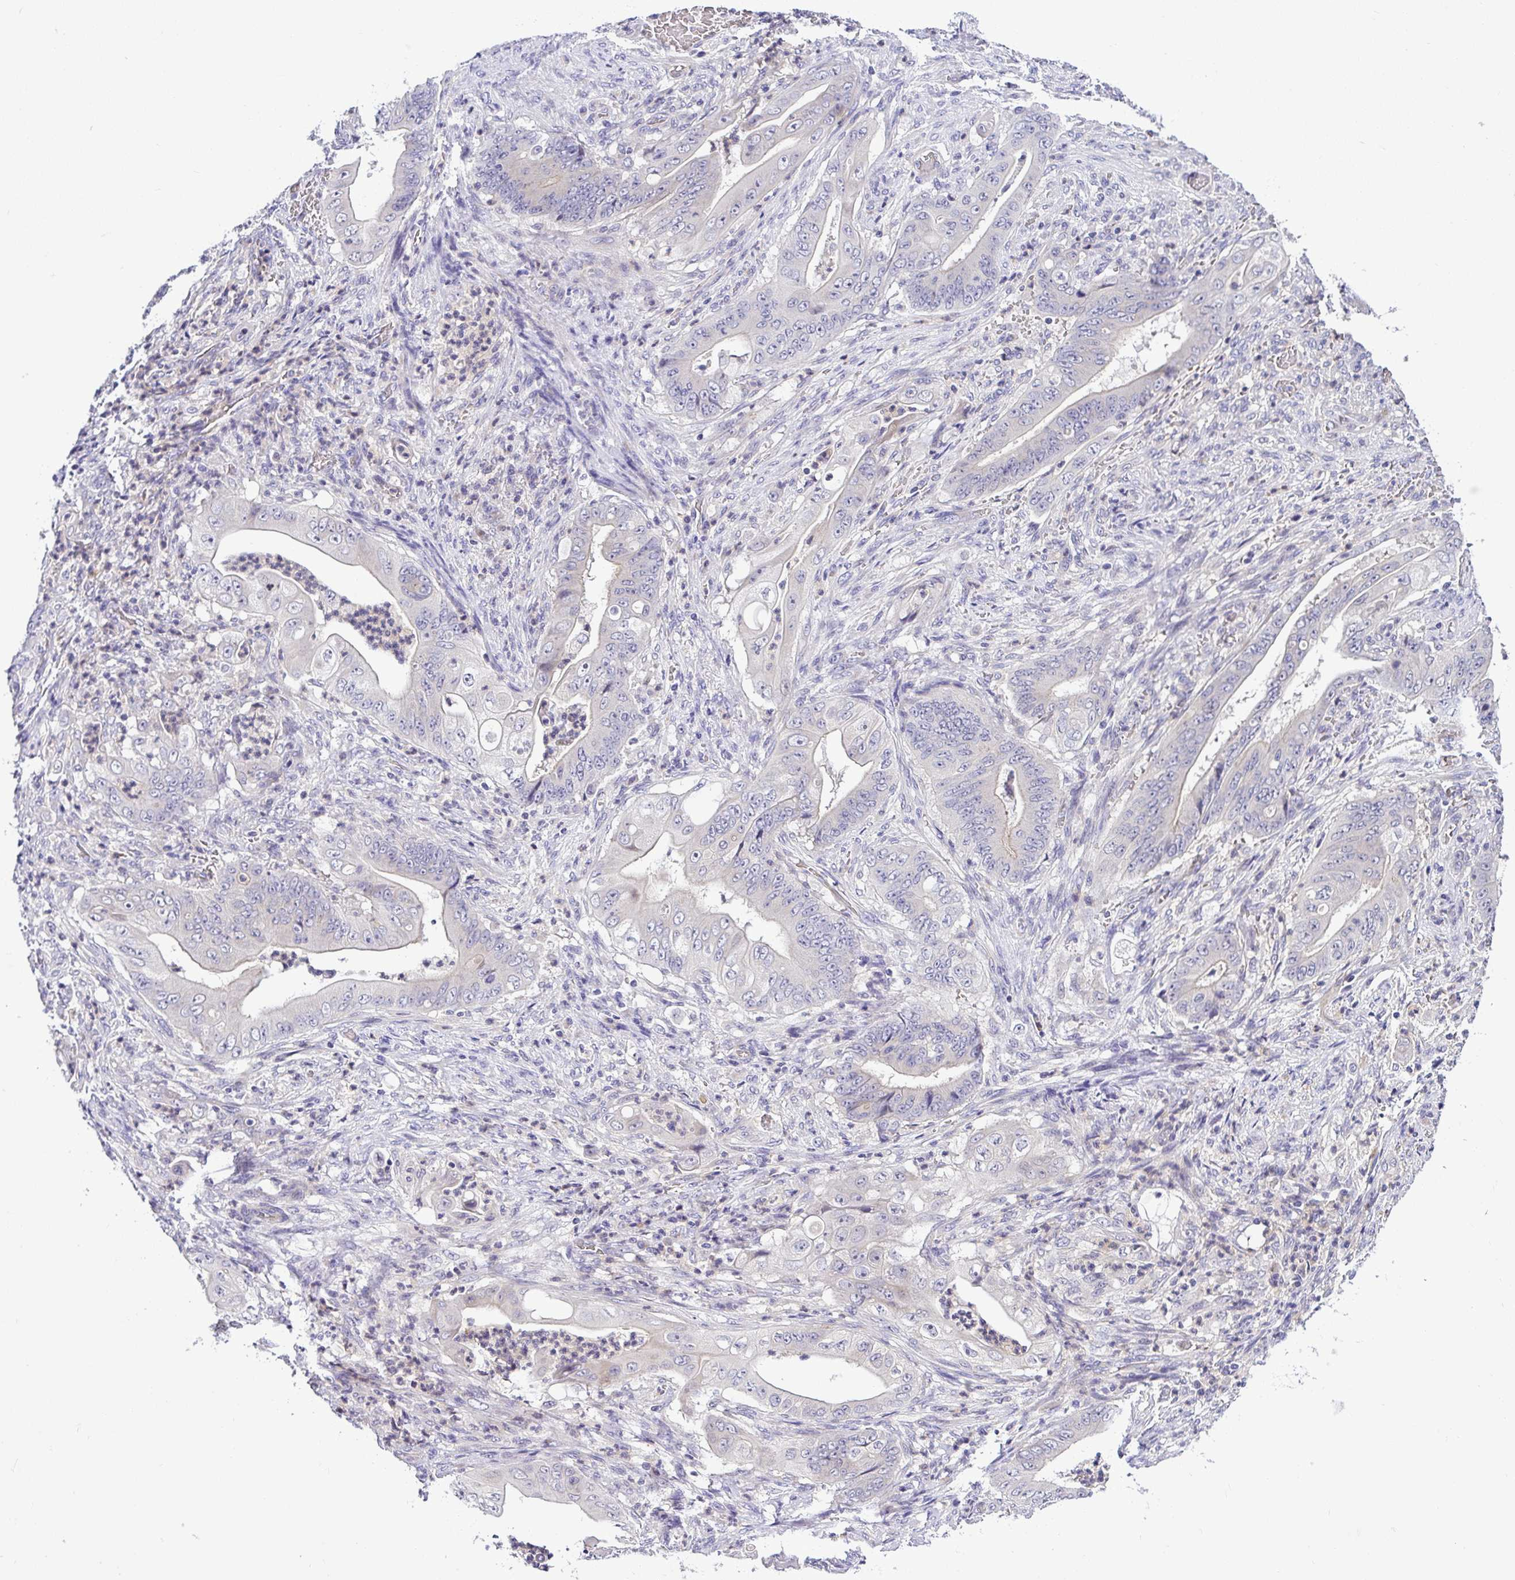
{"staining": {"intensity": "negative", "quantity": "none", "location": "none"}, "tissue": "stomach cancer", "cell_type": "Tumor cells", "image_type": "cancer", "snomed": [{"axis": "morphology", "description": "Adenocarcinoma, NOS"}, {"axis": "topography", "description": "Stomach"}], "caption": "Histopathology image shows no significant protein staining in tumor cells of adenocarcinoma (stomach). The staining was performed using DAB (3,3'-diaminobenzidine) to visualize the protein expression in brown, while the nuclei were stained in blue with hematoxylin (Magnification: 20x).", "gene": "DEPDC5", "patient": {"sex": "female", "age": 73}}